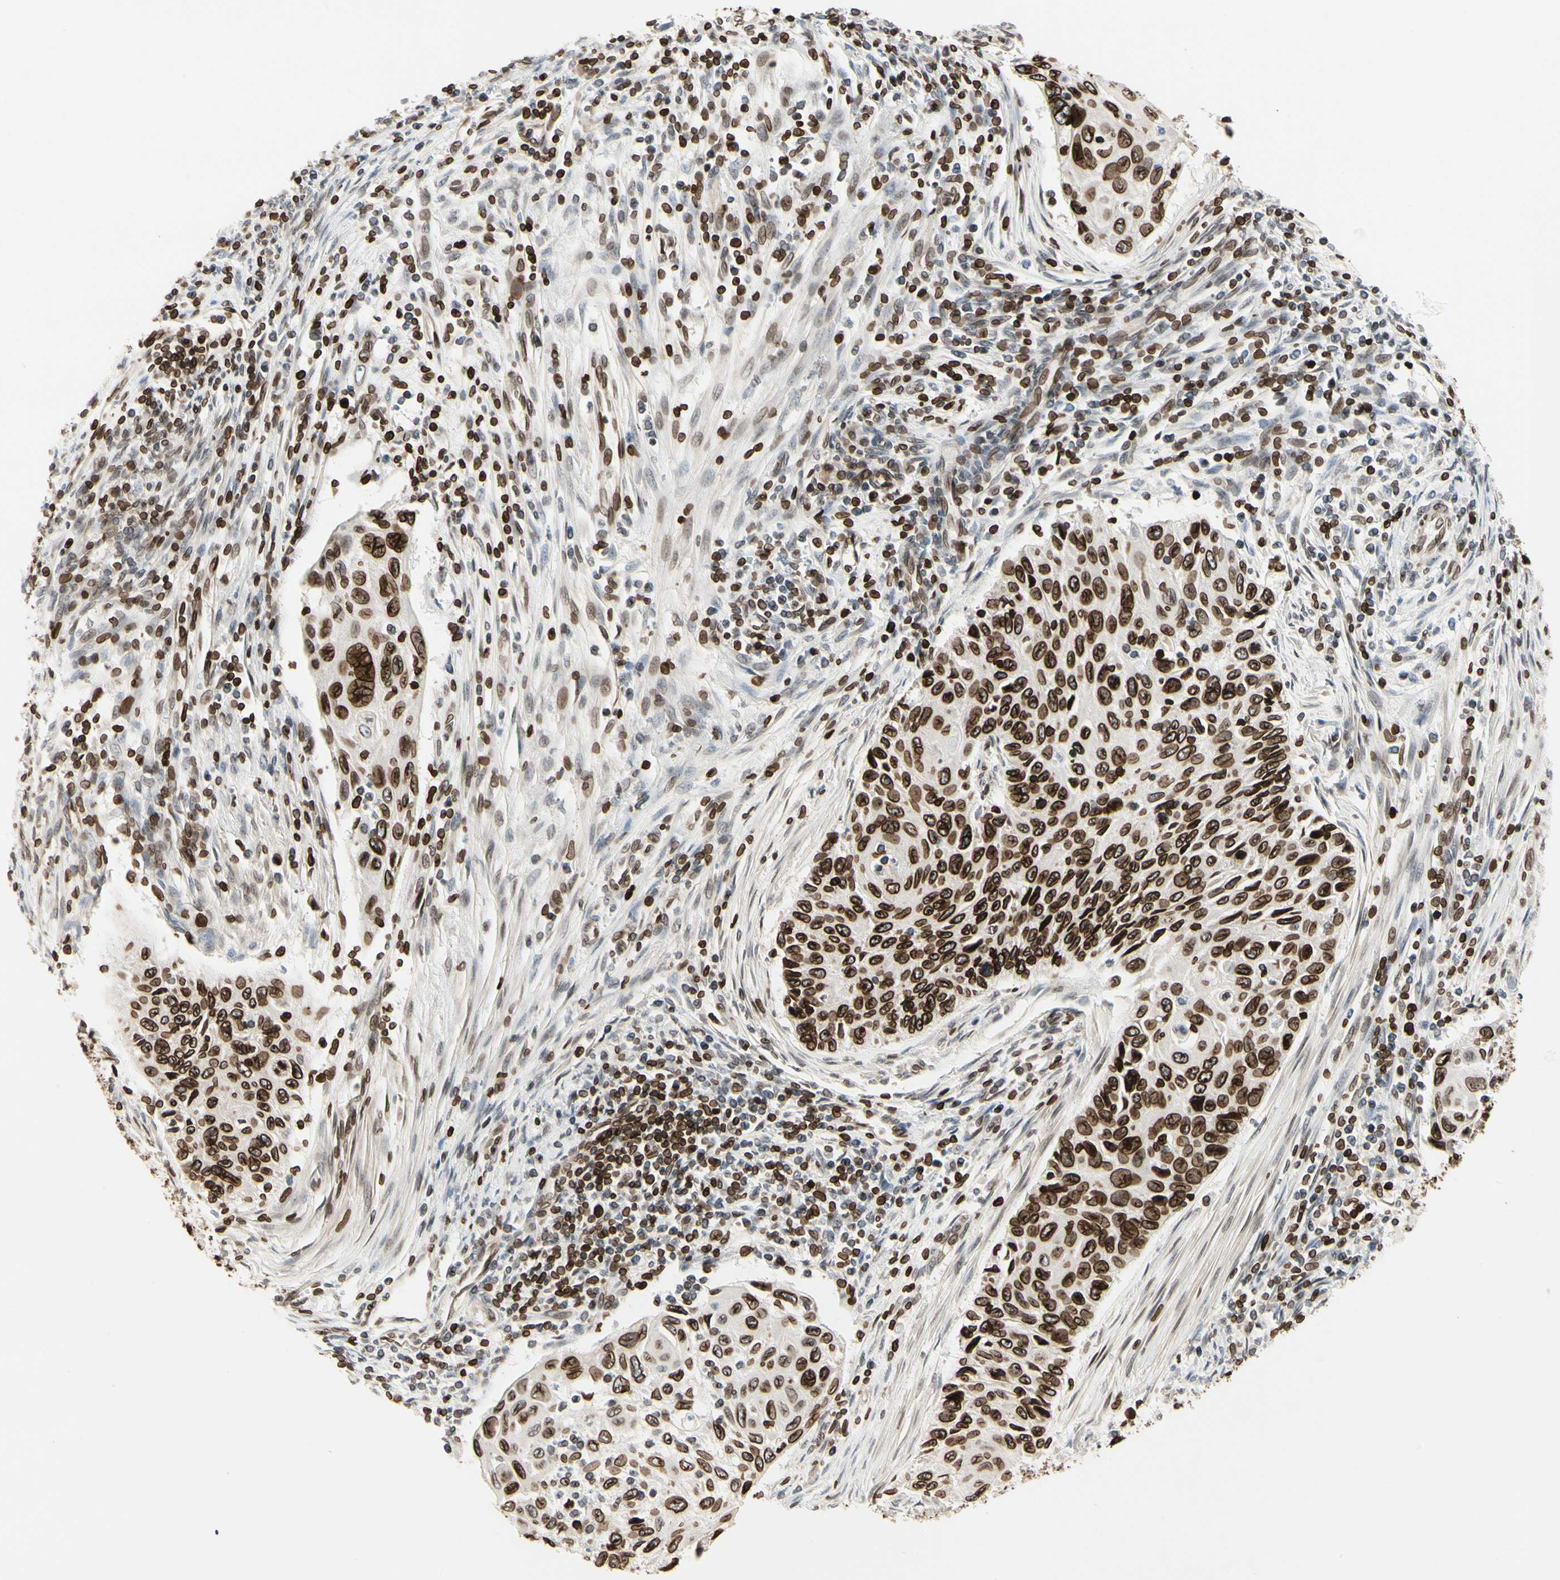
{"staining": {"intensity": "strong", "quantity": ">75%", "location": "cytoplasmic/membranous,nuclear"}, "tissue": "cervical cancer", "cell_type": "Tumor cells", "image_type": "cancer", "snomed": [{"axis": "morphology", "description": "Squamous cell carcinoma, NOS"}, {"axis": "topography", "description": "Cervix"}], "caption": "Protein positivity by immunohistochemistry displays strong cytoplasmic/membranous and nuclear expression in about >75% of tumor cells in cervical cancer (squamous cell carcinoma). (DAB IHC, brown staining for protein, blue staining for nuclei).", "gene": "TMPO", "patient": {"sex": "female", "age": 70}}